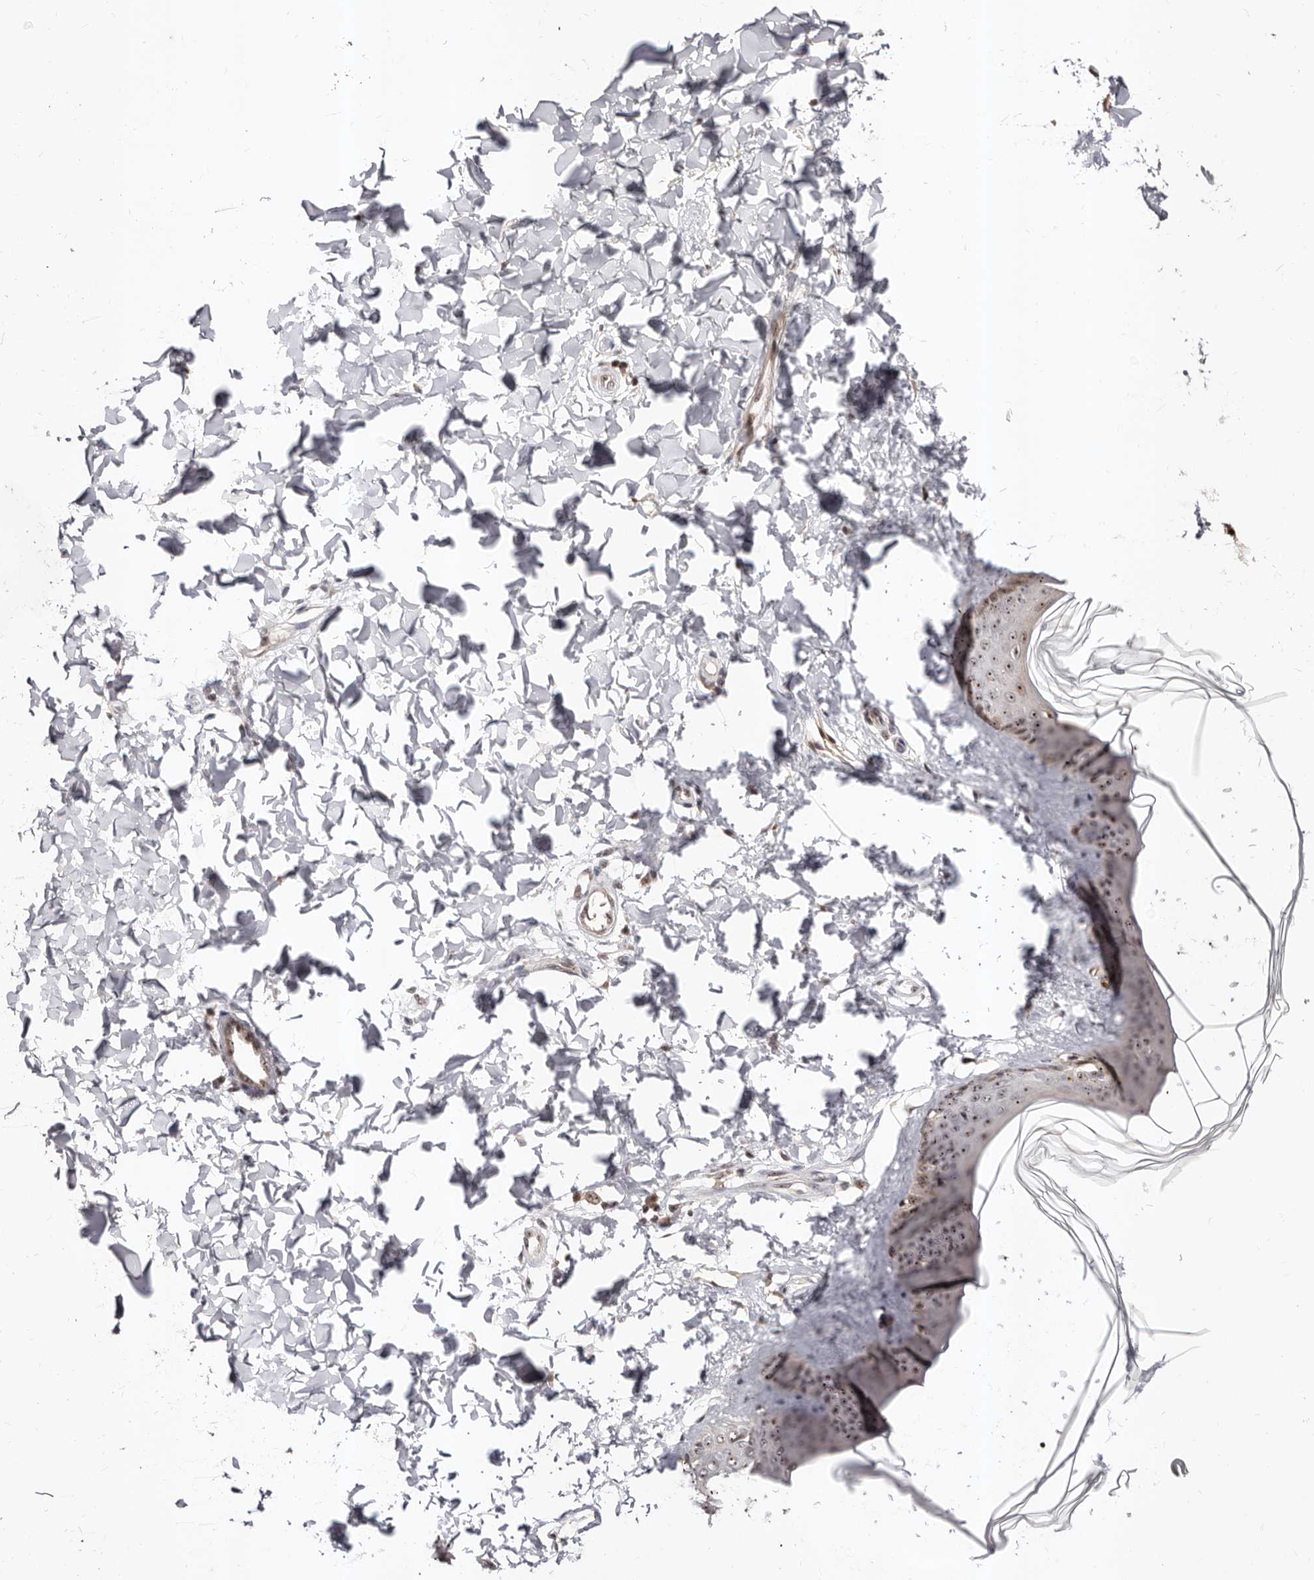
{"staining": {"intensity": "moderate", "quantity": ">75%", "location": "nuclear"}, "tissue": "skin", "cell_type": "Fibroblasts", "image_type": "normal", "snomed": [{"axis": "morphology", "description": "Normal tissue, NOS"}, {"axis": "topography", "description": "Skin"}], "caption": "A high-resolution photomicrograph shows immunohistochemistry (IHC) staining of unremarkable skin, which displays moderate nuclear positivity in approximately >75% of fibroblasts.", "gene": "APOL6", "patient": {"sex": "female", "age": 17}}